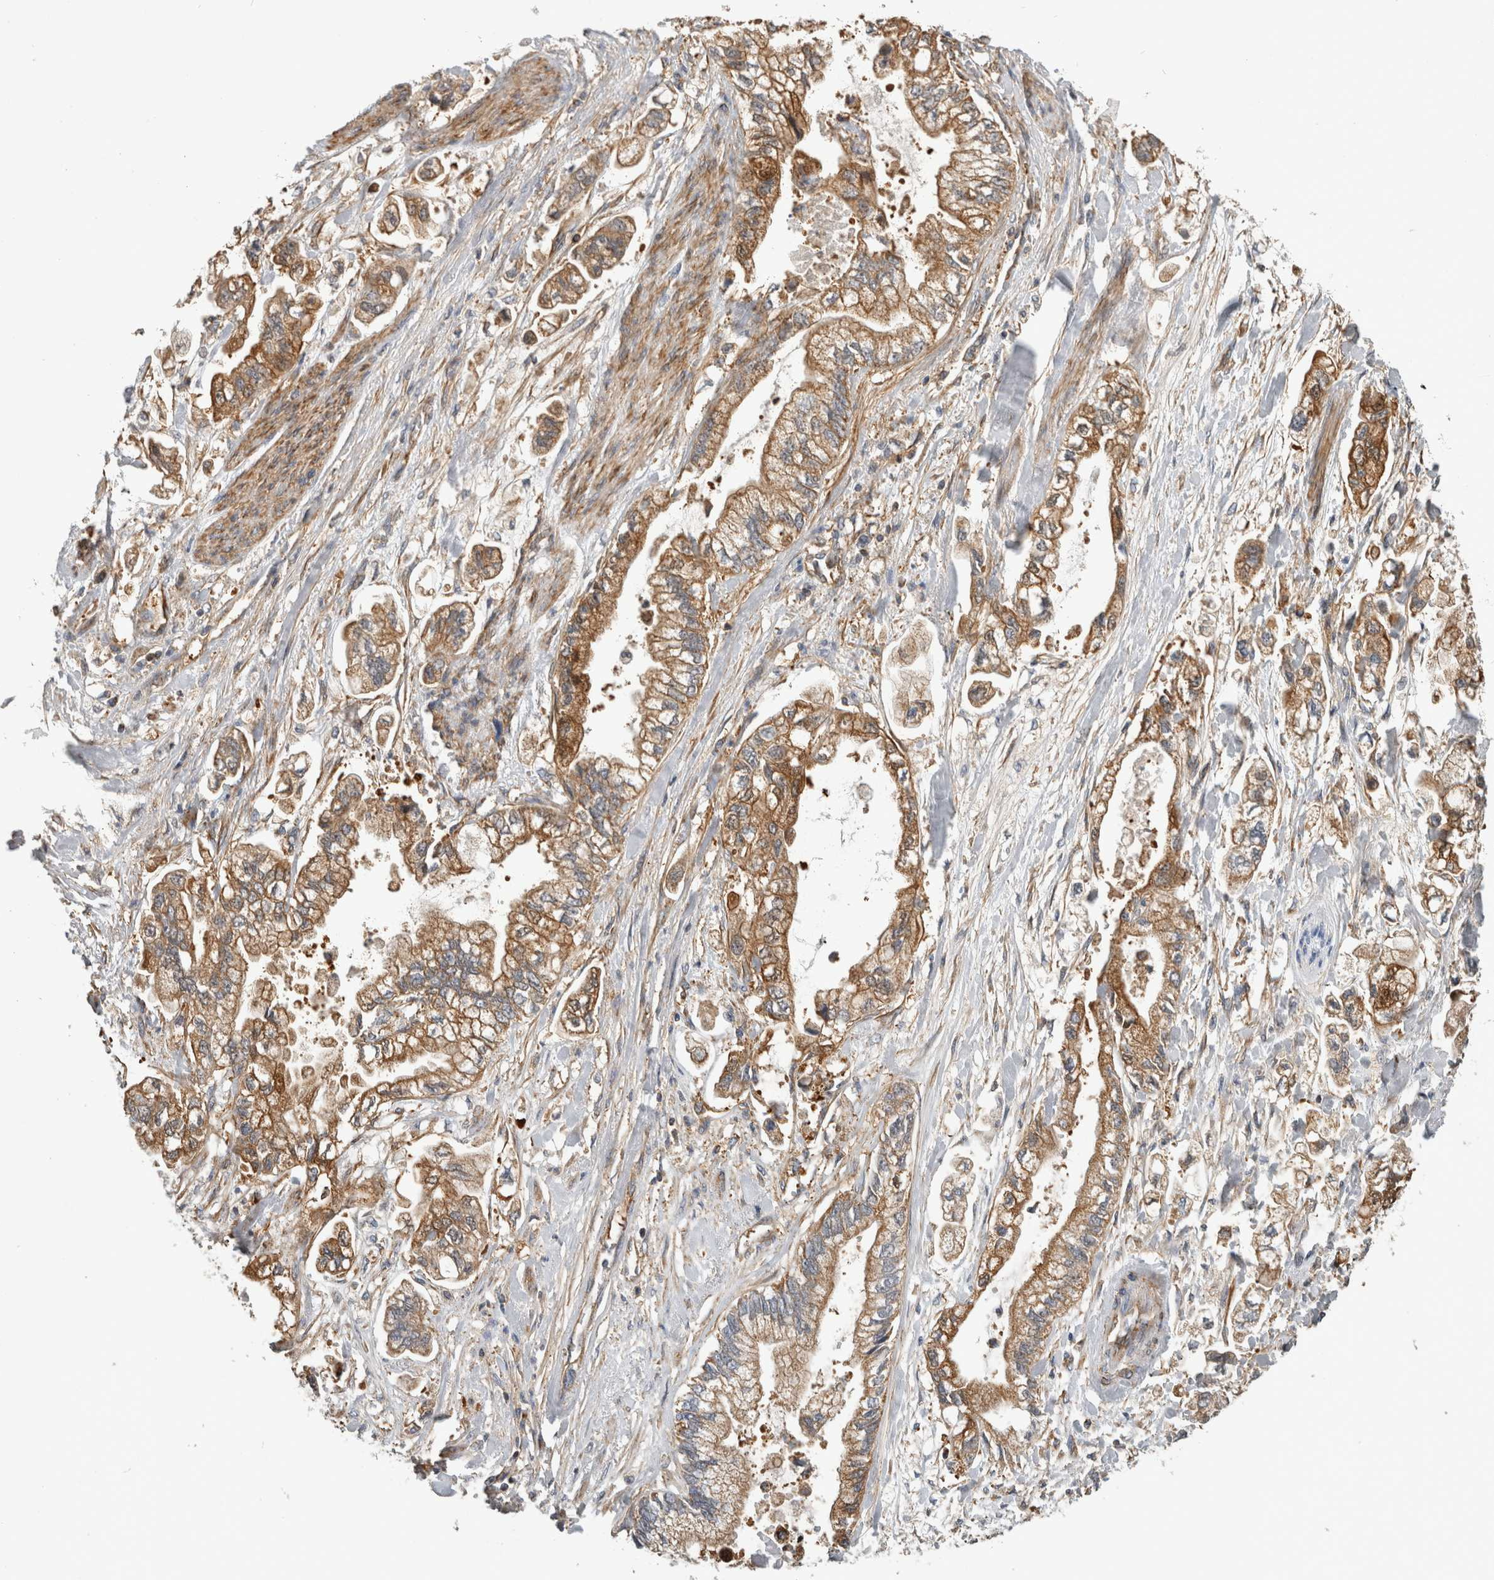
{"staining": {"intensity": "moderate", "quantity": ">75%", "location": "cytoplasmic/membranous"}, "tissue": "stomach cancer", "cell_type": "Tumor cells", "image_type": "cancer", "snomed": [{"axis": "morphology", "description": "Normal tissue, NOS"}, {"axis": "morphology", "description": "Adenocarcinoma, NOS"}, {"axis": "topography", "description": "Stomach"}], "caption": "IHC staining of stomach cancer (adenocarcinoma), which exhibits medium levels of moderate cytoplasmic/membranous expression in approximately >75% of tumor cells indicating moderate cytoplasmic/membranous protein expression. The staining was performed using DAB (3,3'-diaminobenzidine) (brown) for protein detection and nuclei were counterstained in hematoxylin (blue).", "gene": "SFXN2", "patient": {"sex": "male", "age": 62}}